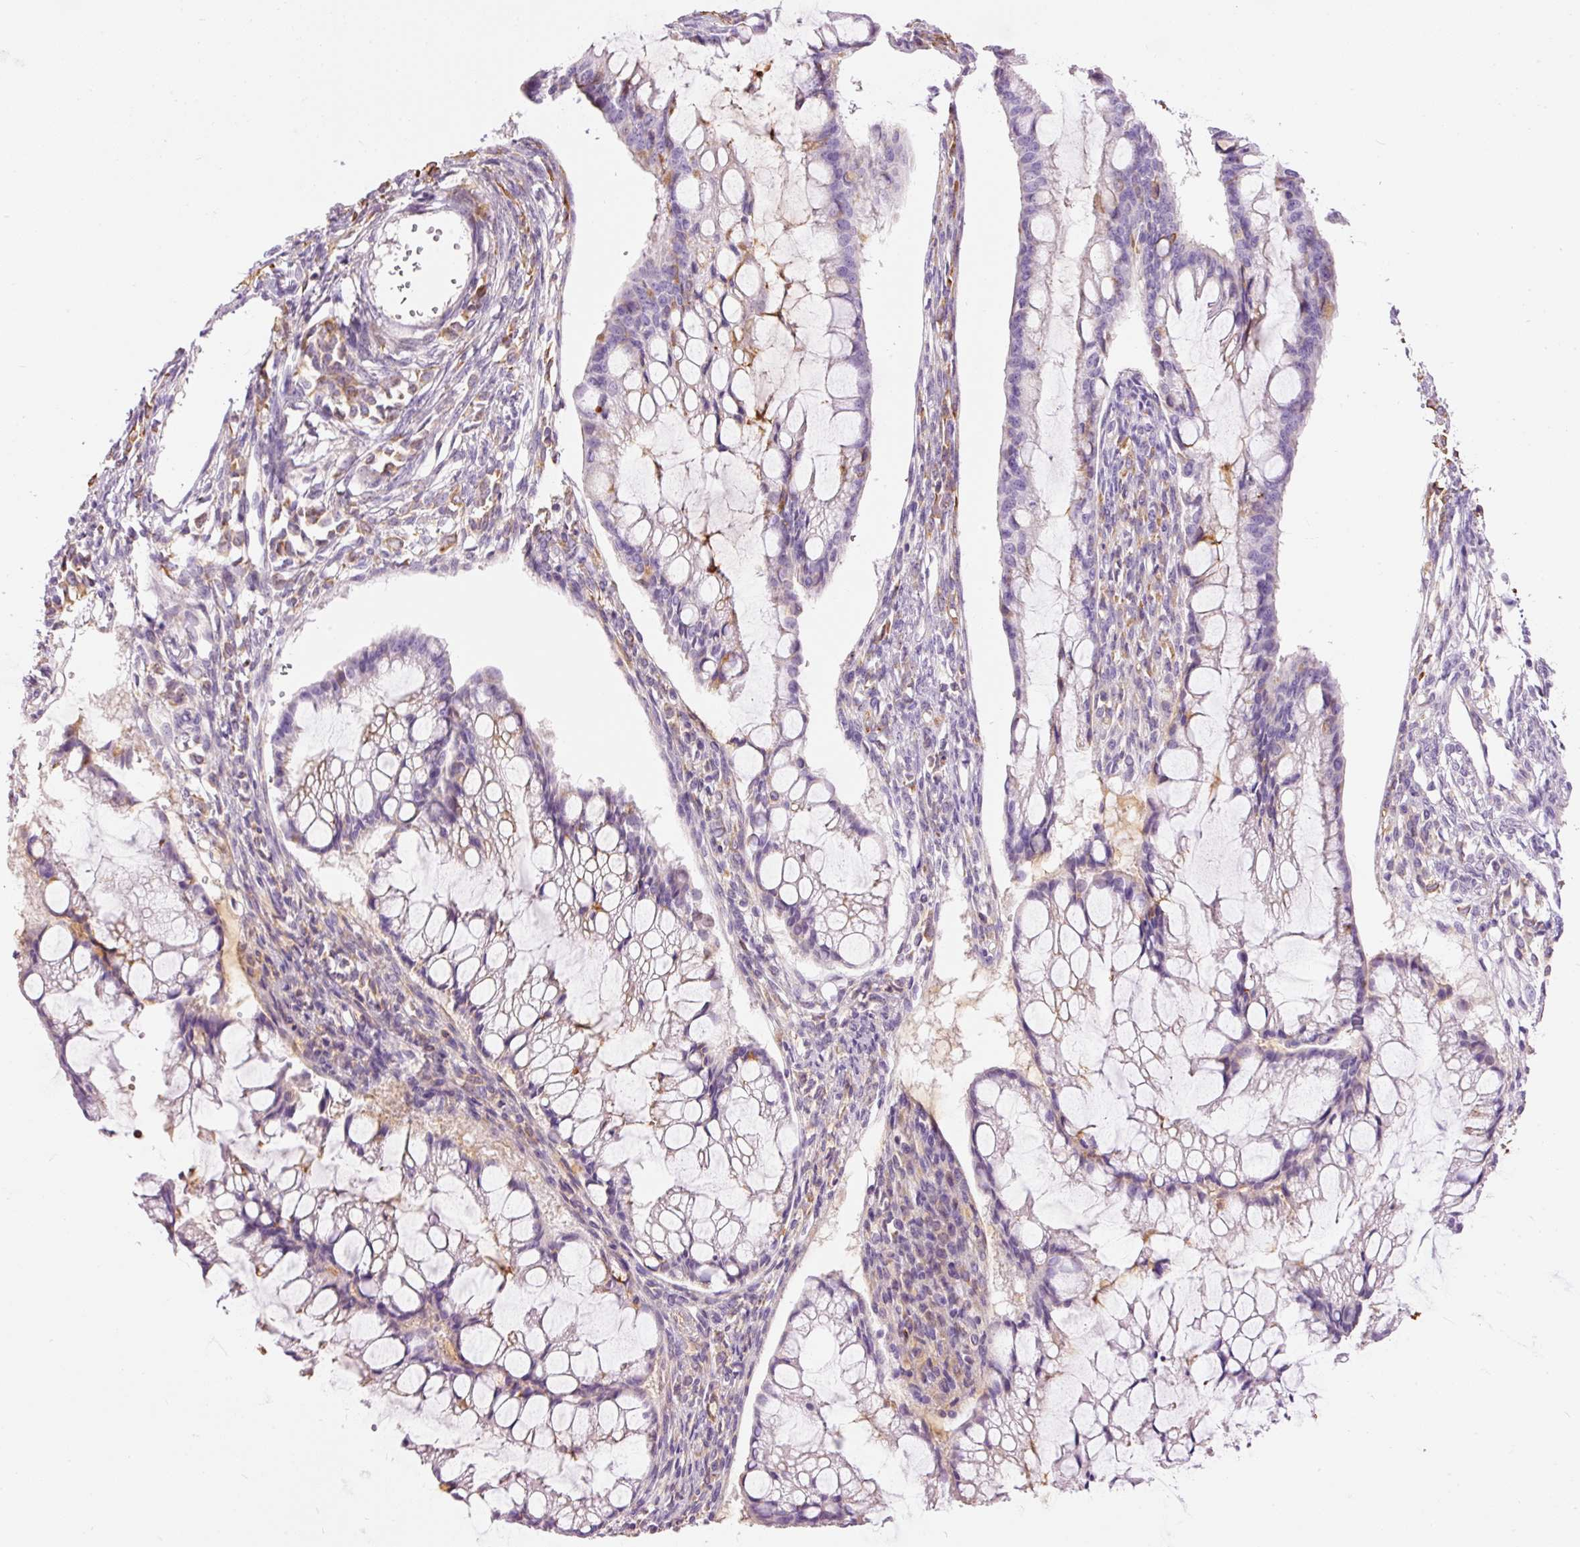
{"staining": {"intensity": "negative", "quantity": "none", "location": "none"}, "tissue": "ovarian cancer", "cell_type": "Tumor cells", "image_type": "cancer", "snomed": [{"axis": "morphology", "description": "Cystadenocarcinoma, mucinous, NOS"}, {"axis": "topography", "description": "Ovary"}], "caption": "Ovarian cancer (mucinous cystadenocarcinoma) was stained to show a protein in brown. There is no significant expression in tumor cells. Brightfield microscopy of immunohistochemistry (IHC) stained with DAB (brown) and hematoxylin (blue), captured at high magnification.", "gene": "DOK6", "patient": {"sex": "female", "age": 73}}